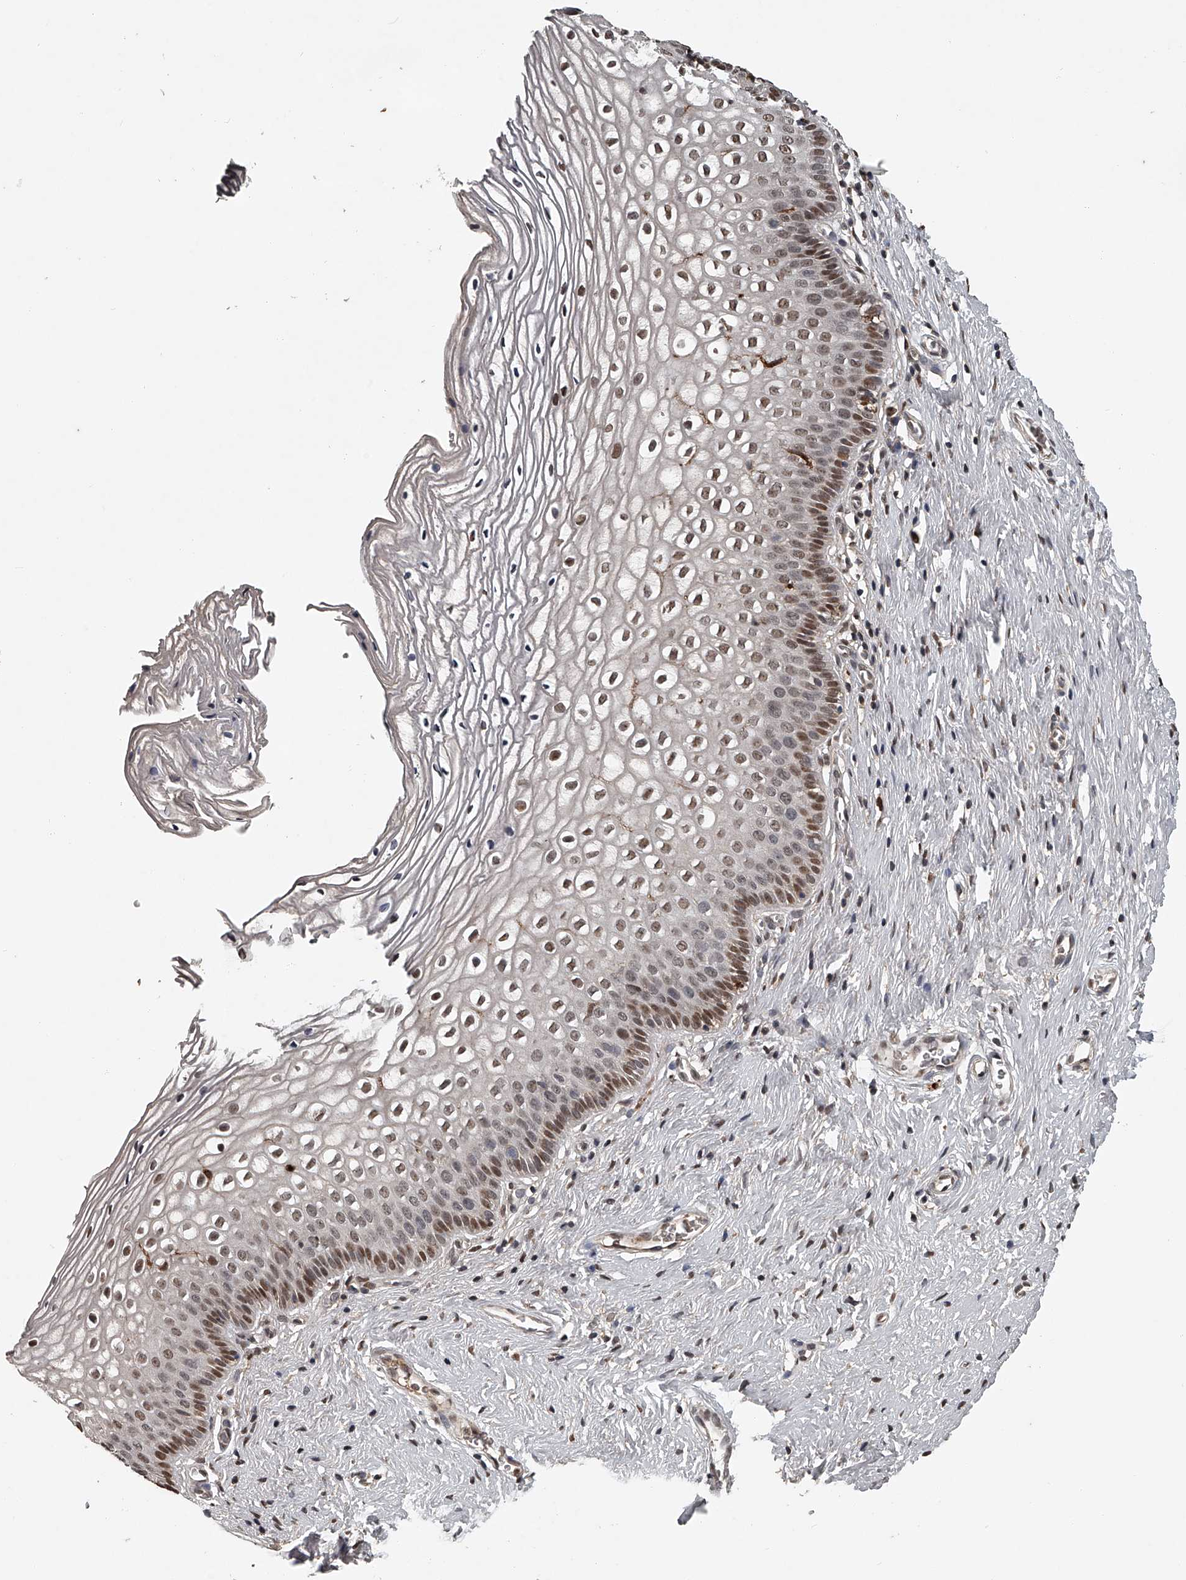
{"staining": {"intensity": "moderate", "quantity": ">75%", "location": "nuclear"}, "tissue": "cervix", "cell_type": "Squamous epithelial cells", "image_type": "normal", "snomed": [{"axis": "morphology", "description": "Normal tissue, NOS"}, {"axis": "topography", "description": "Cervix"}], "caption": "Squamous epithelial cells show medium levels of moderate nuclear expression in approximately >75% of cells in benign cervix.", "gene": "PLEKHG1", "patient": {"sex": "female", "age": 27}}